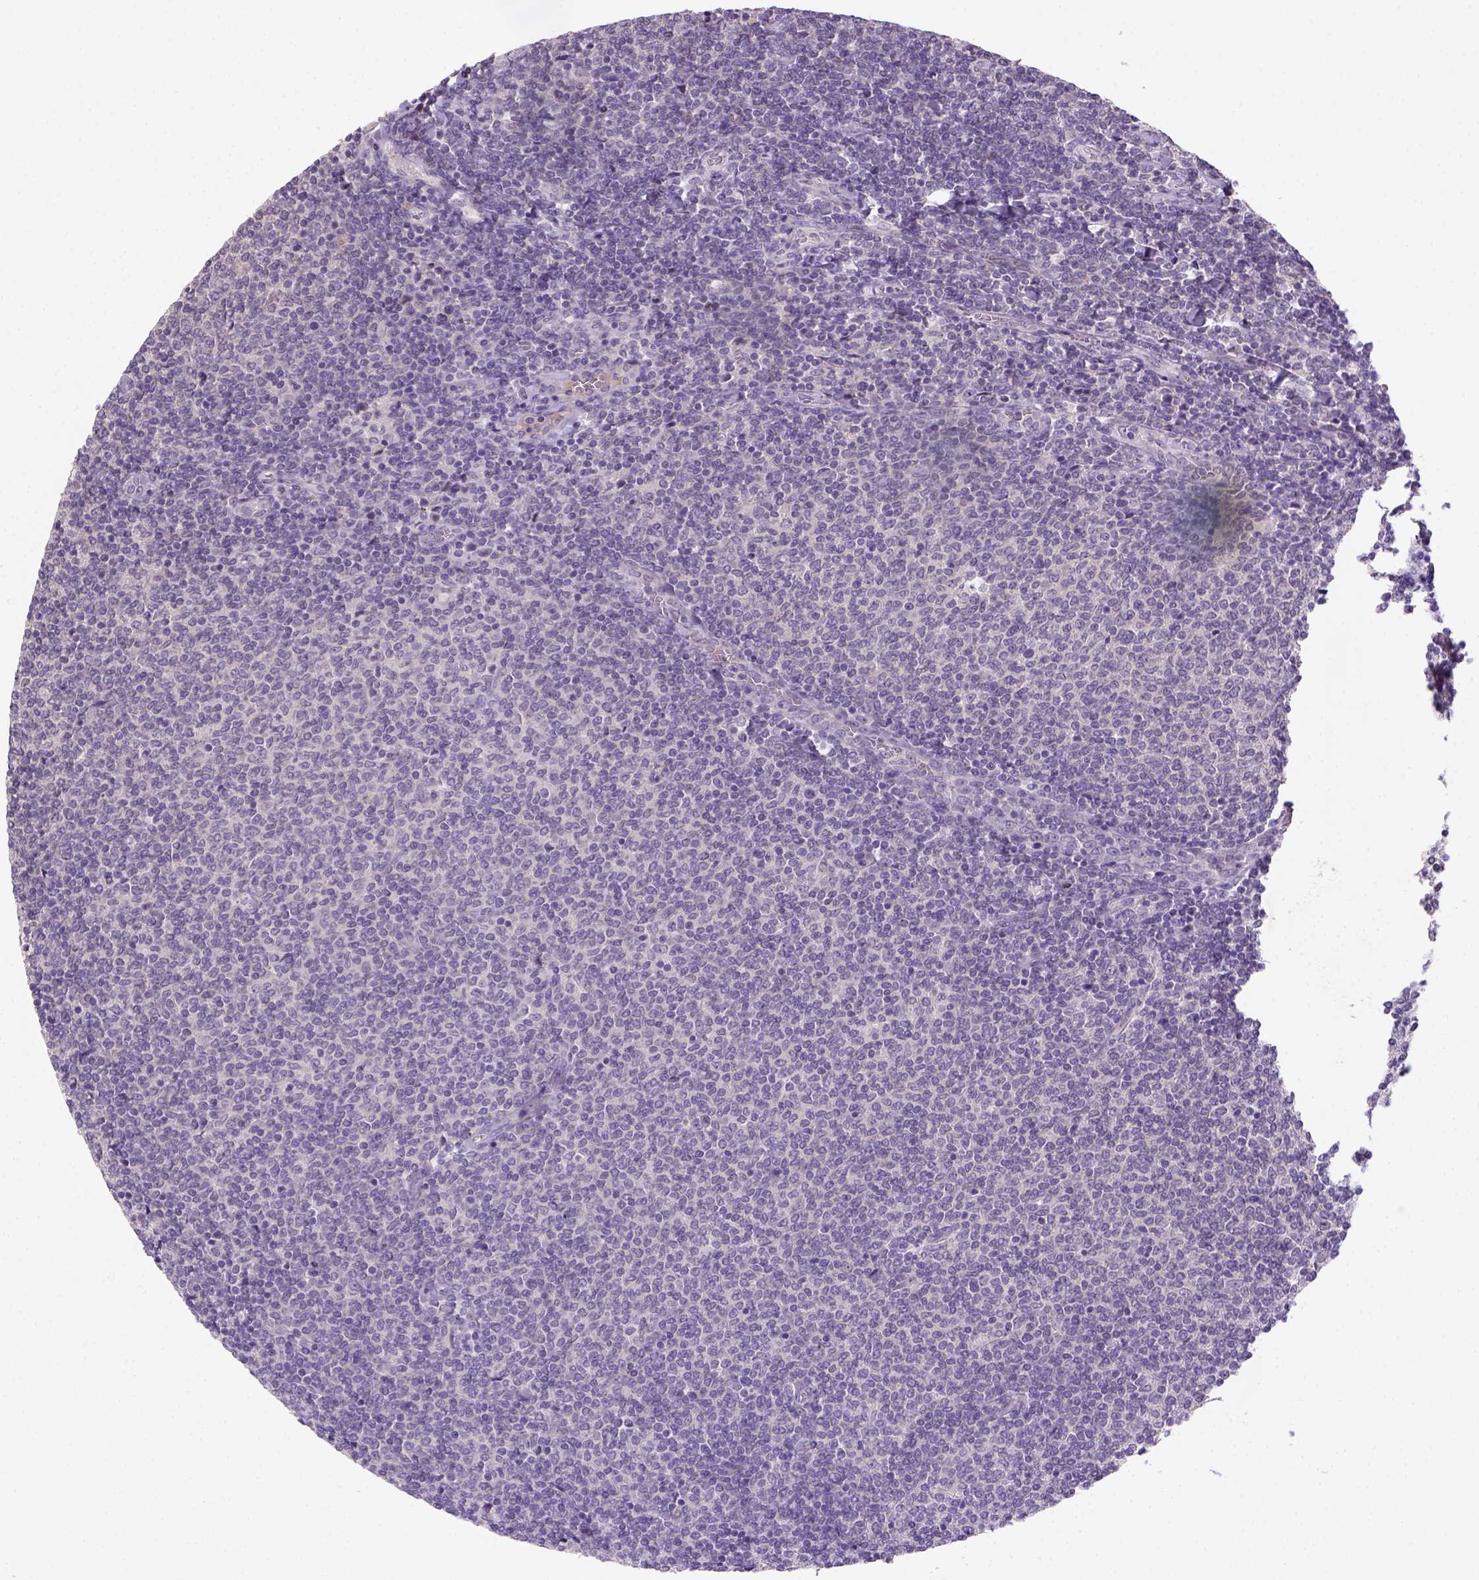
{"staining": {"intensity": "negative", "quantity": "none", "location": "none"}, "tissue": "lymphoma", "cell_type": "Tumor cells", "image_type": "cancer", "snomed": [{"axis": "morphology", "description": "Malignant lymphoma, non-Hodgkin's type, Low grade"}, {"axis": "topography", "description": "Lymph node"}], "caption": "Low-grade malignant lymphoma, non-Hodgkin's type was stained to show a protein in brown. There is no significant positivity in tumor cells. (DAB immunohistochemistry, high magnification).", "gene": "NLGN2", "patient": {"sex": "male", "age": 52}}